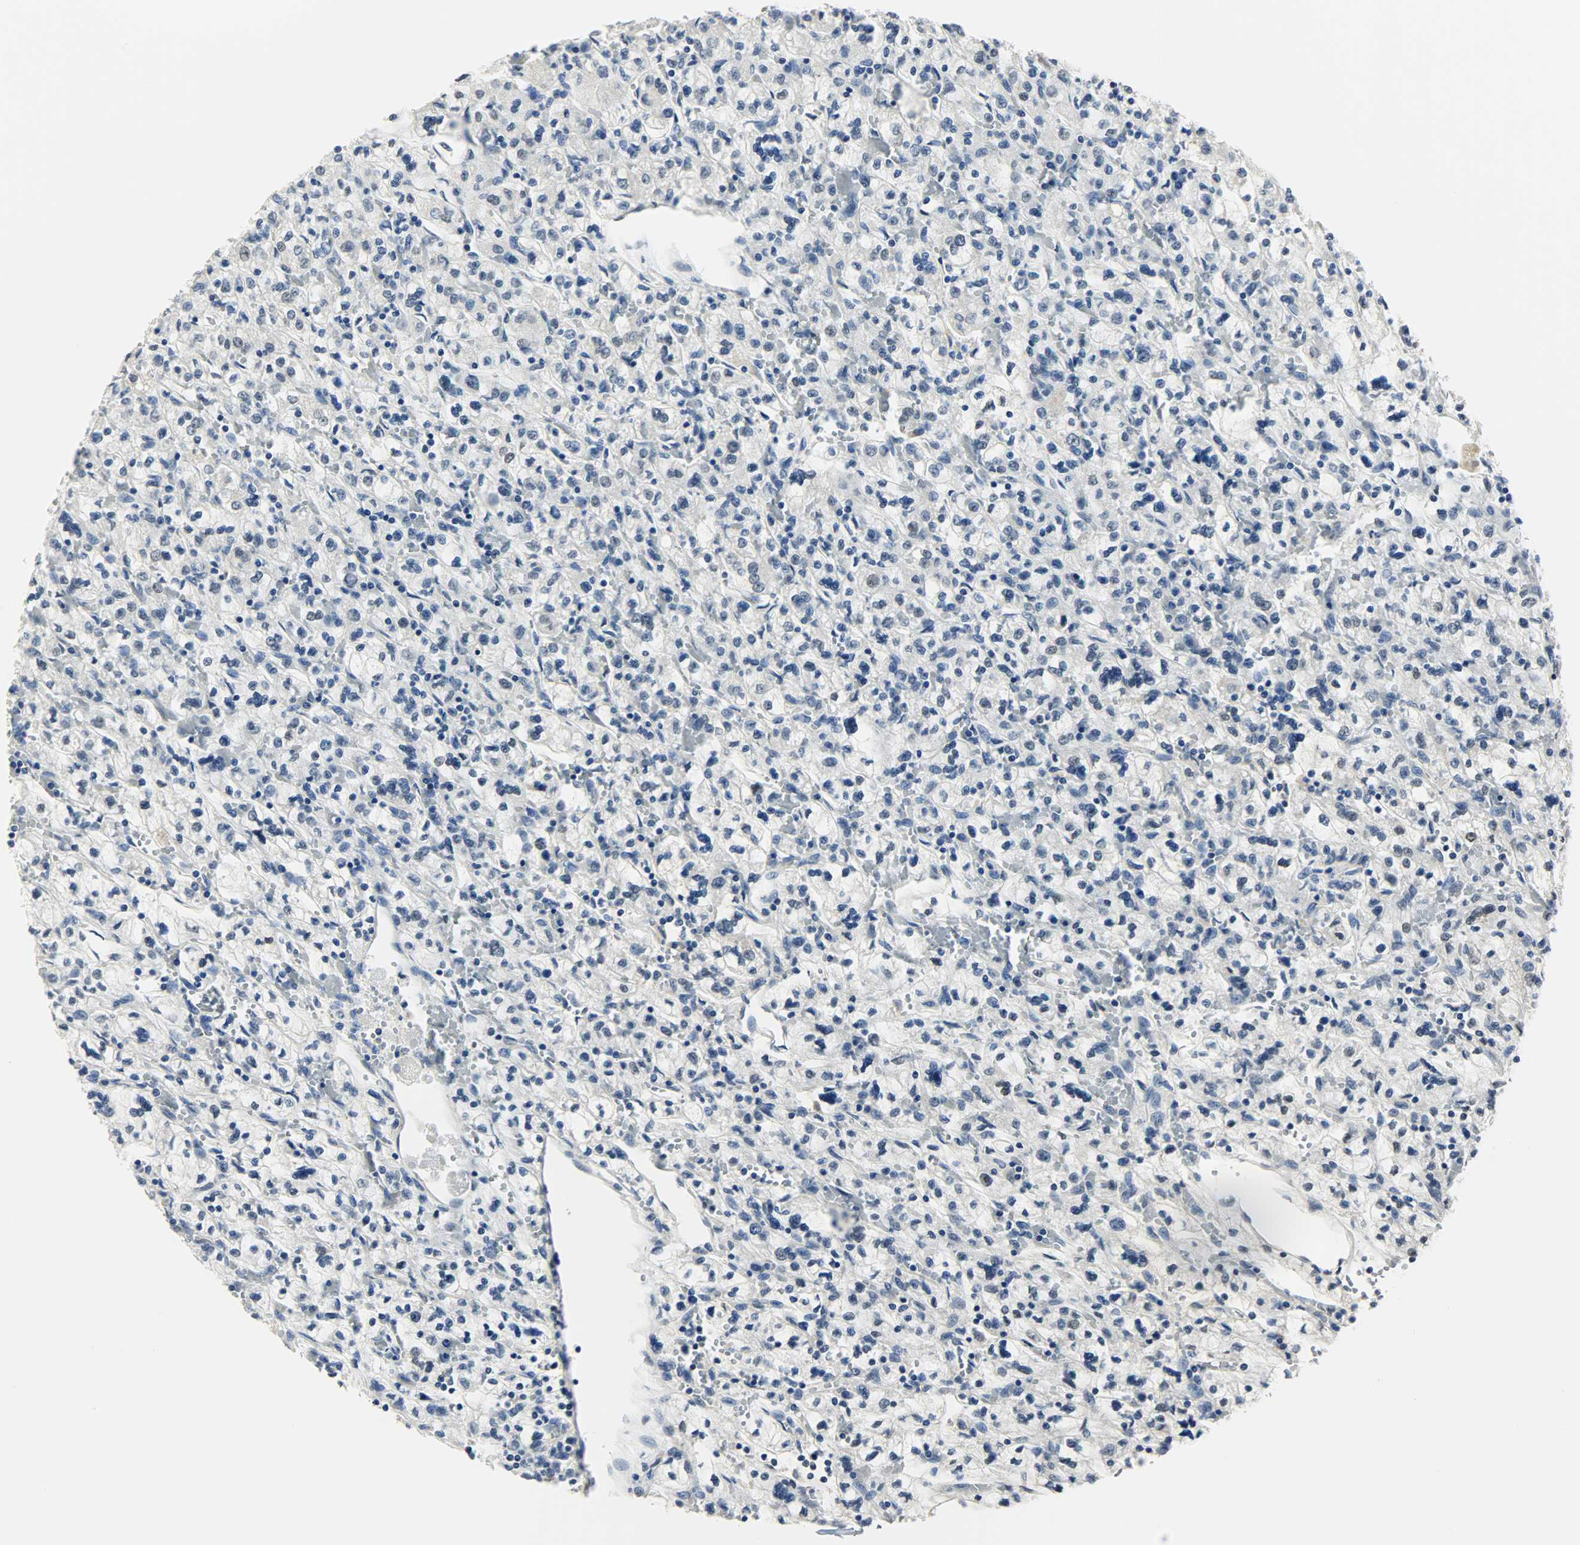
{"staining": {"intensity": "negative", "quantity": "none", "location": "none"}, "tissue": "renal cancer", "cell_type": "Tumor cells", "image_type": "cancer", "snomed": [{"axis": "morphology", "description": "Adenocarcinoma, NOS"}, {"axis": "topography", "description": "Kidney"}], "caption": "Tumor cells show no significant protein expression in renal cancer.", "gene": "NPEPL1", "patient": {"sex": "female", "age": 83}}